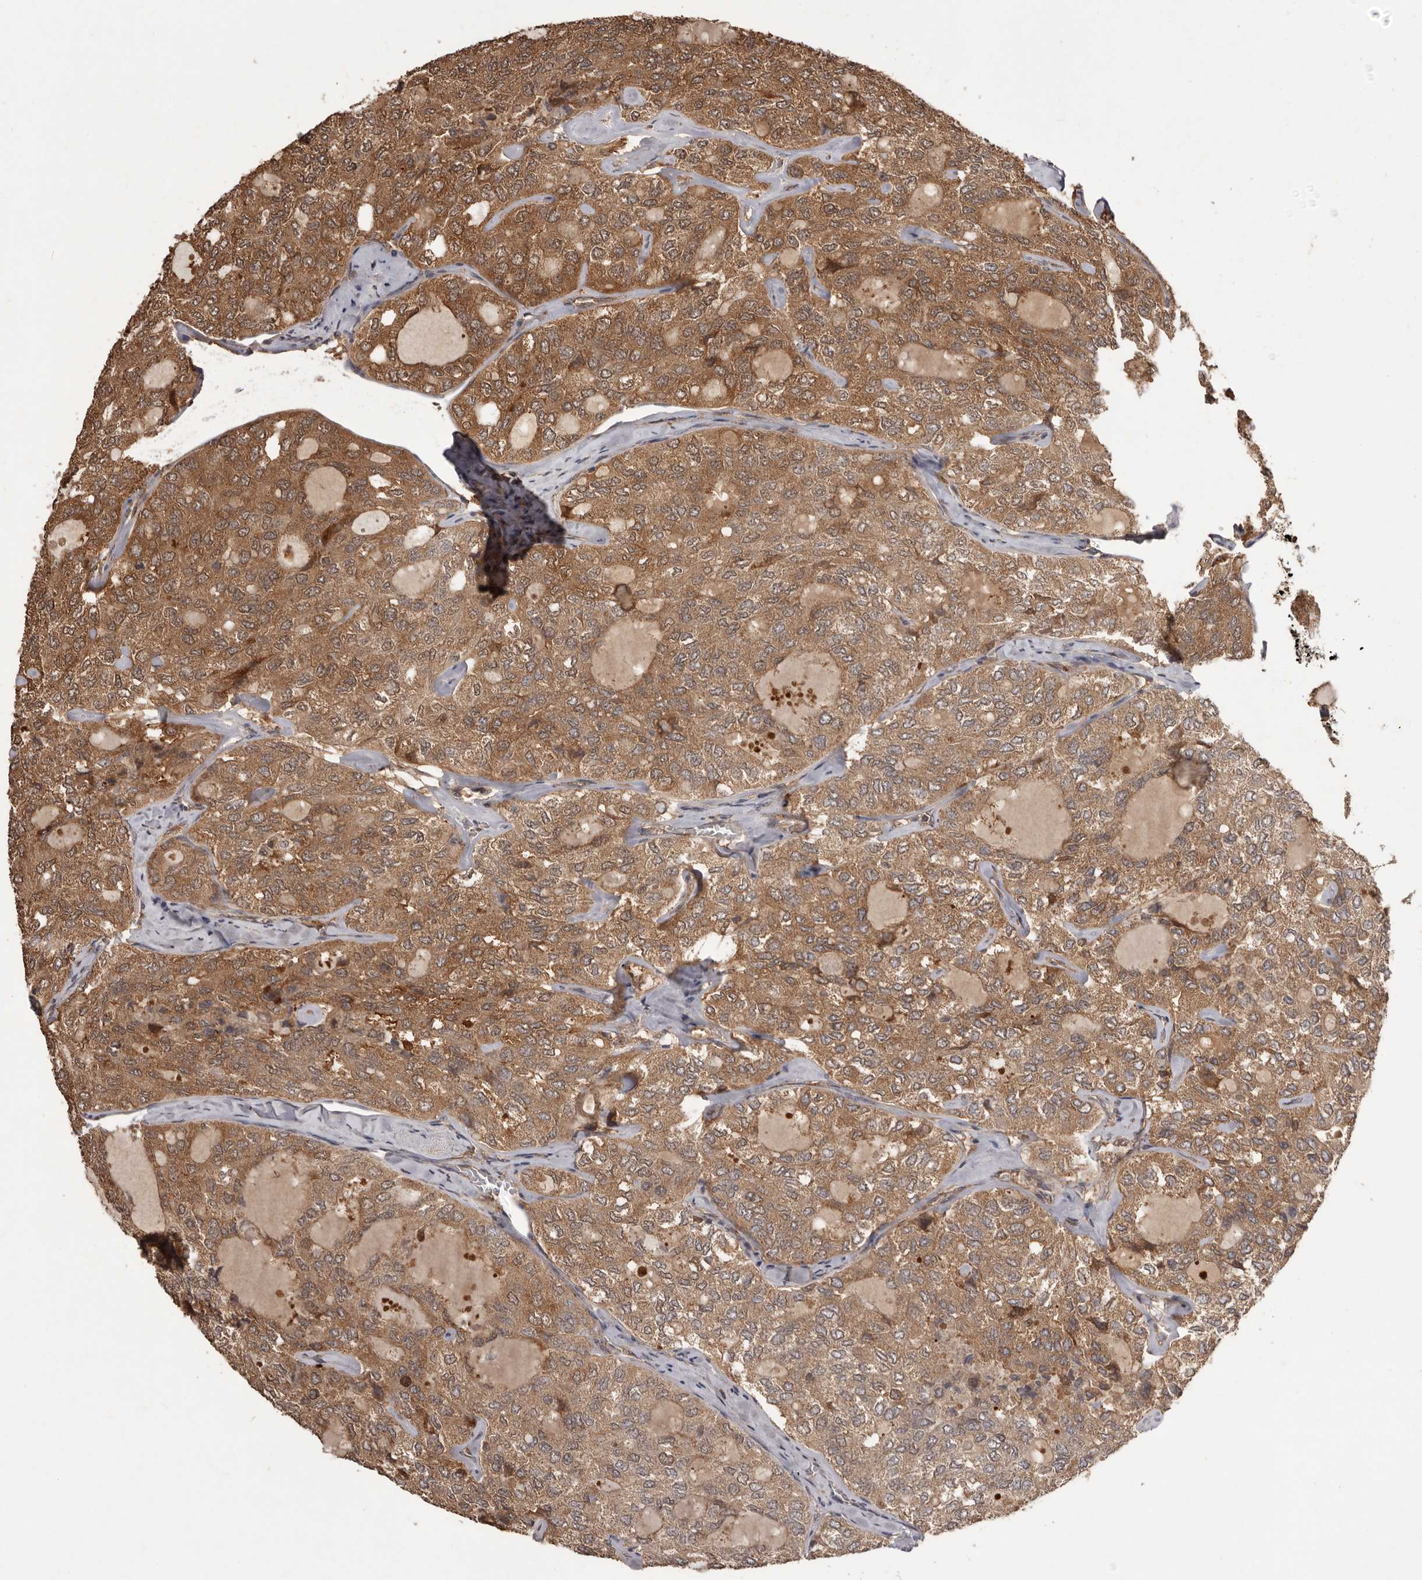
{"staining": {"intensity": "moderate", "quantity": ">75%", "location": "cytoplasmic/membranous"}, "tissue": "thyroid cancer", "cell_type": "Tumor cells", "image_type": "cancer", "snomed": [{"axis": "morphology", "description": "Follicular adenoma carcinoma, NOS"}, {"axis": "topography", "description": "Thyroid gland"}], "caption": "Immunohistochemistry (IHC) of thyroid cancer demonstrates medium levels of moderate cytoplasmic/membranous expression in approximately >75% of tumor cells. (Brightfield microscopy of DAB IHC at high magnification).", "gene": "SLC22A3", "patient": {"sex": "male", "age": 75}}